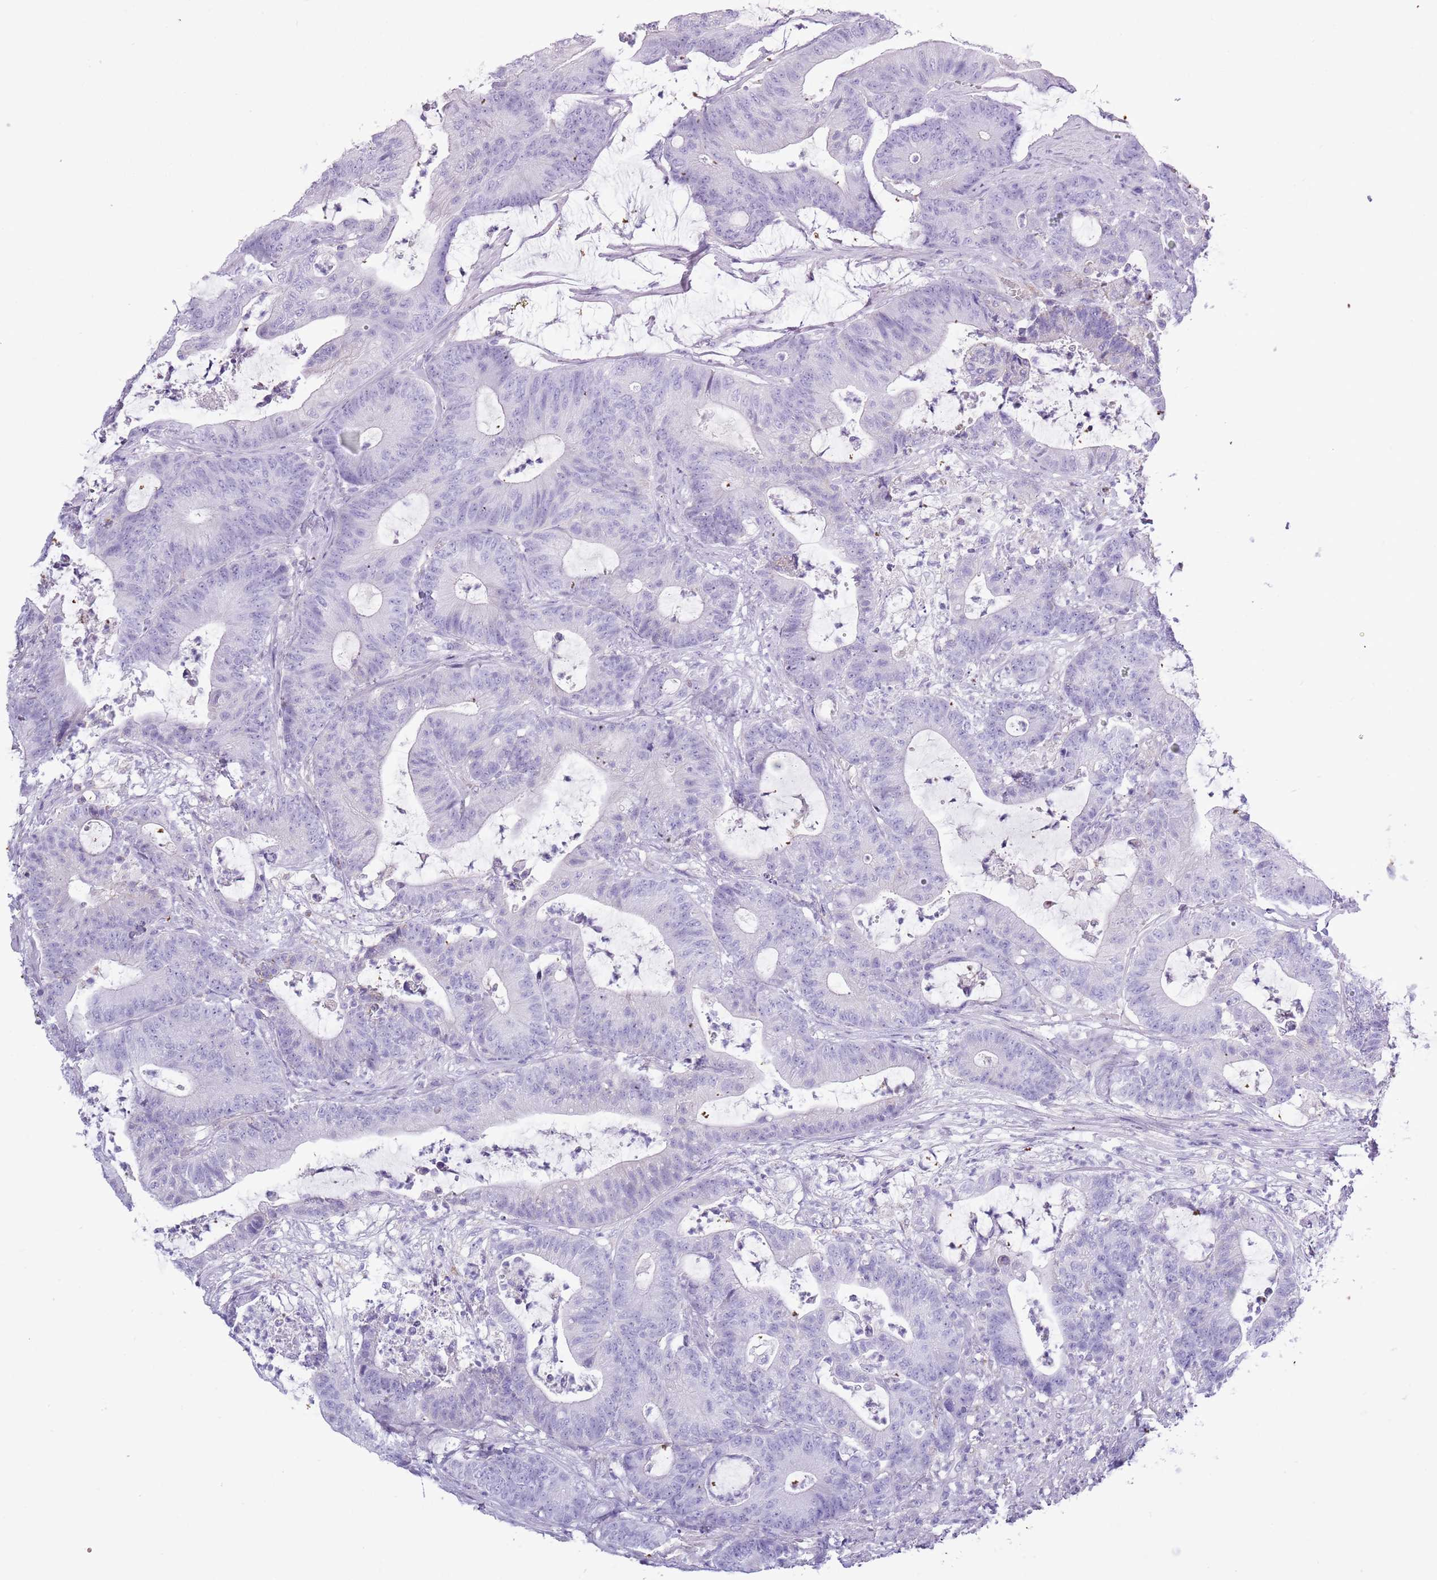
{"staining": {"intensity": "negative", "quantity": "none", "location": "none"}, "tissue": "colorectal cancer", "cell_type": "Tumor cells", "image_type": "cancer", "snomed": [{"axis": "morphology", "description": "Adenocarcinoma, NOS"}, {"axis": "topography", "description": "Colon"}], "caption": "An IHC photomicrograph of colorectal cancer is shown. There is no staining in tumor cells of colorectal cancer.", "gene": "SLC23A1", "patient": {"sex": "female", "age": 84}}